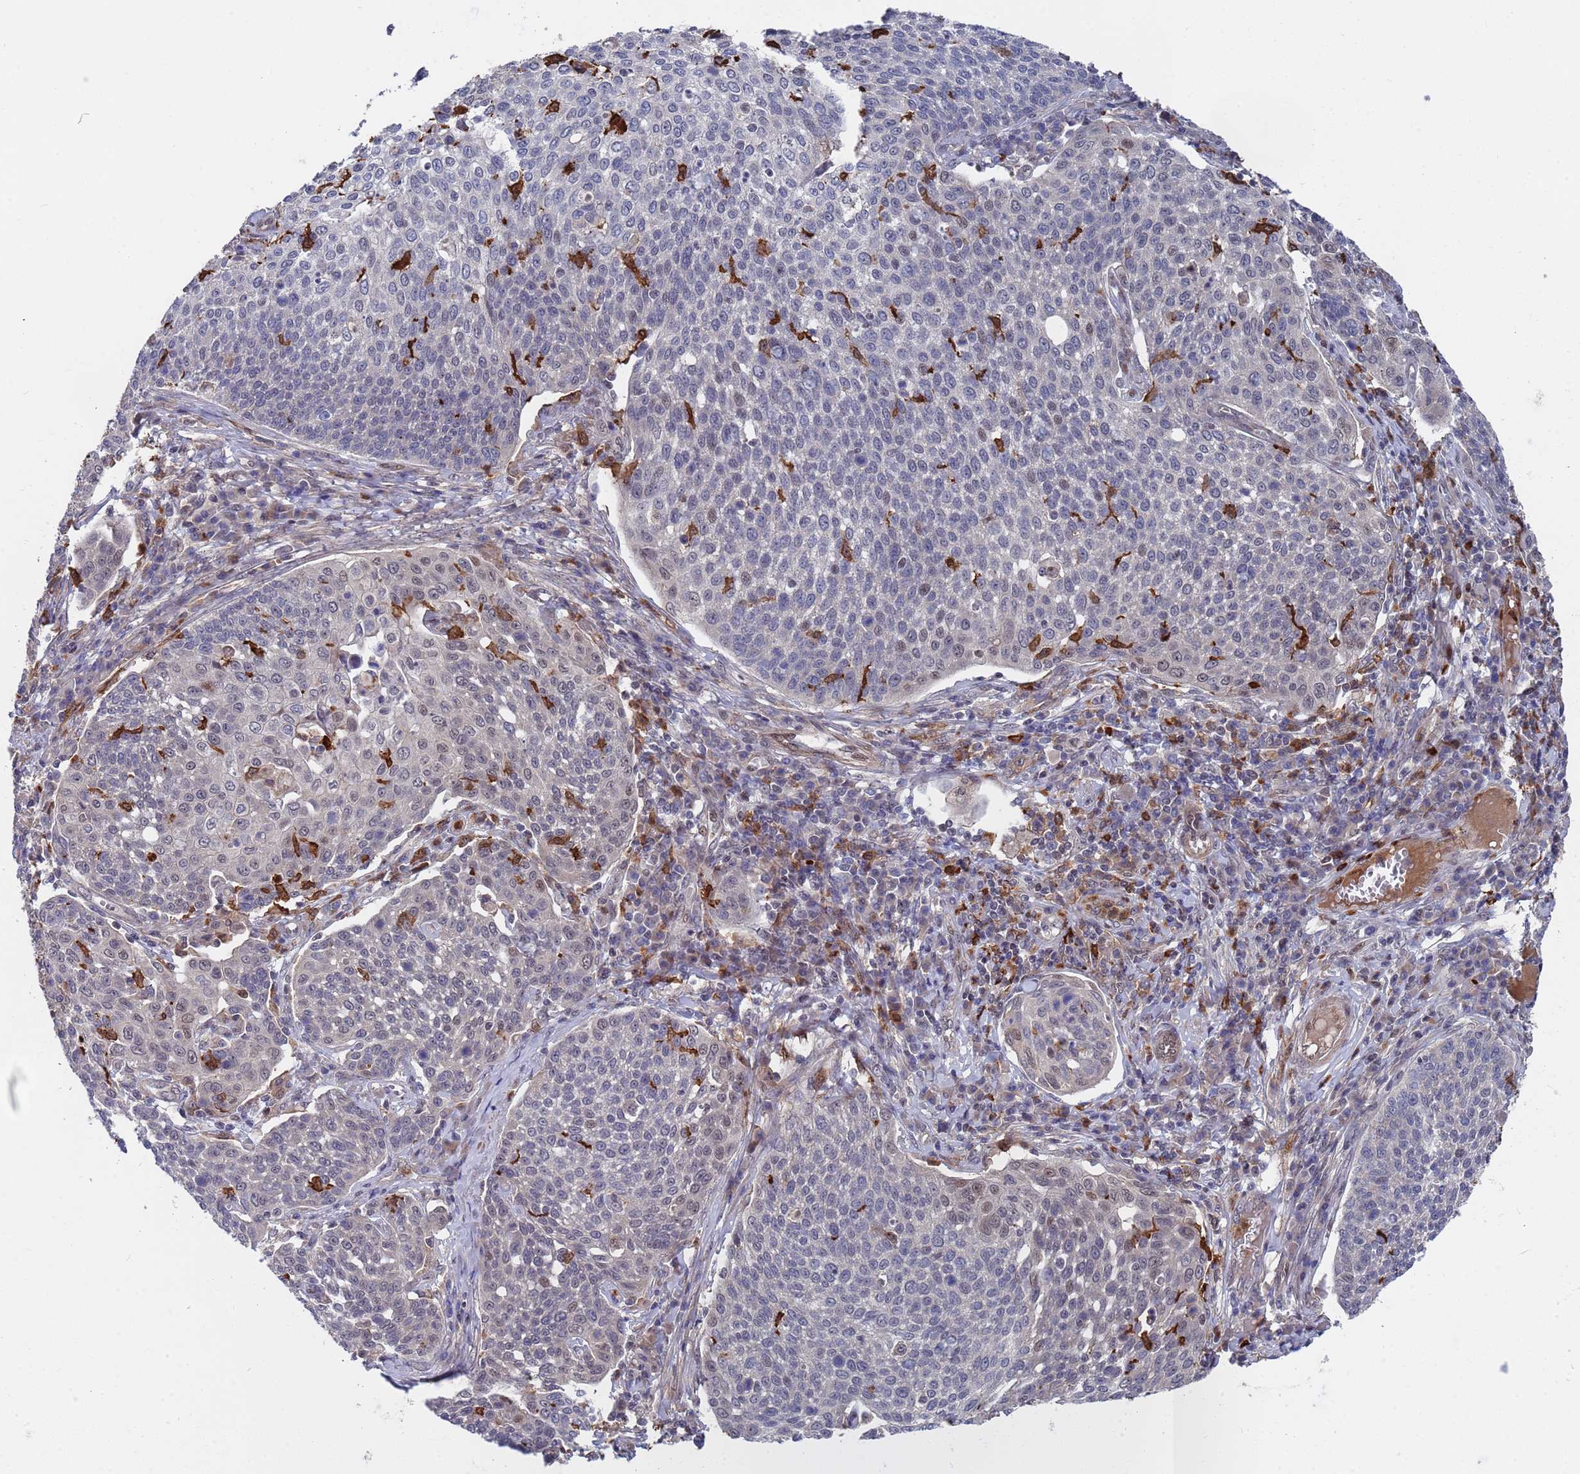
{"staining": {"intensity": "negative", "quantity": "none", "location": "none"}, "tissue": "cervical cancer", "cell_type": "Tumor cells", "image_type": "cancer", "snomed": [{"axis": "morphology", "description": "Squamous cell carcinoma, NOS"}, {"axis": "topography", "description": "Cervix"}], "caption": "A histopathology image of human cervical cancer (squamous cell carcinoma) is negative for staining in tumor cells.", "gene": "TMBIM6", "patient": {"sex": "female", "age": 34}}